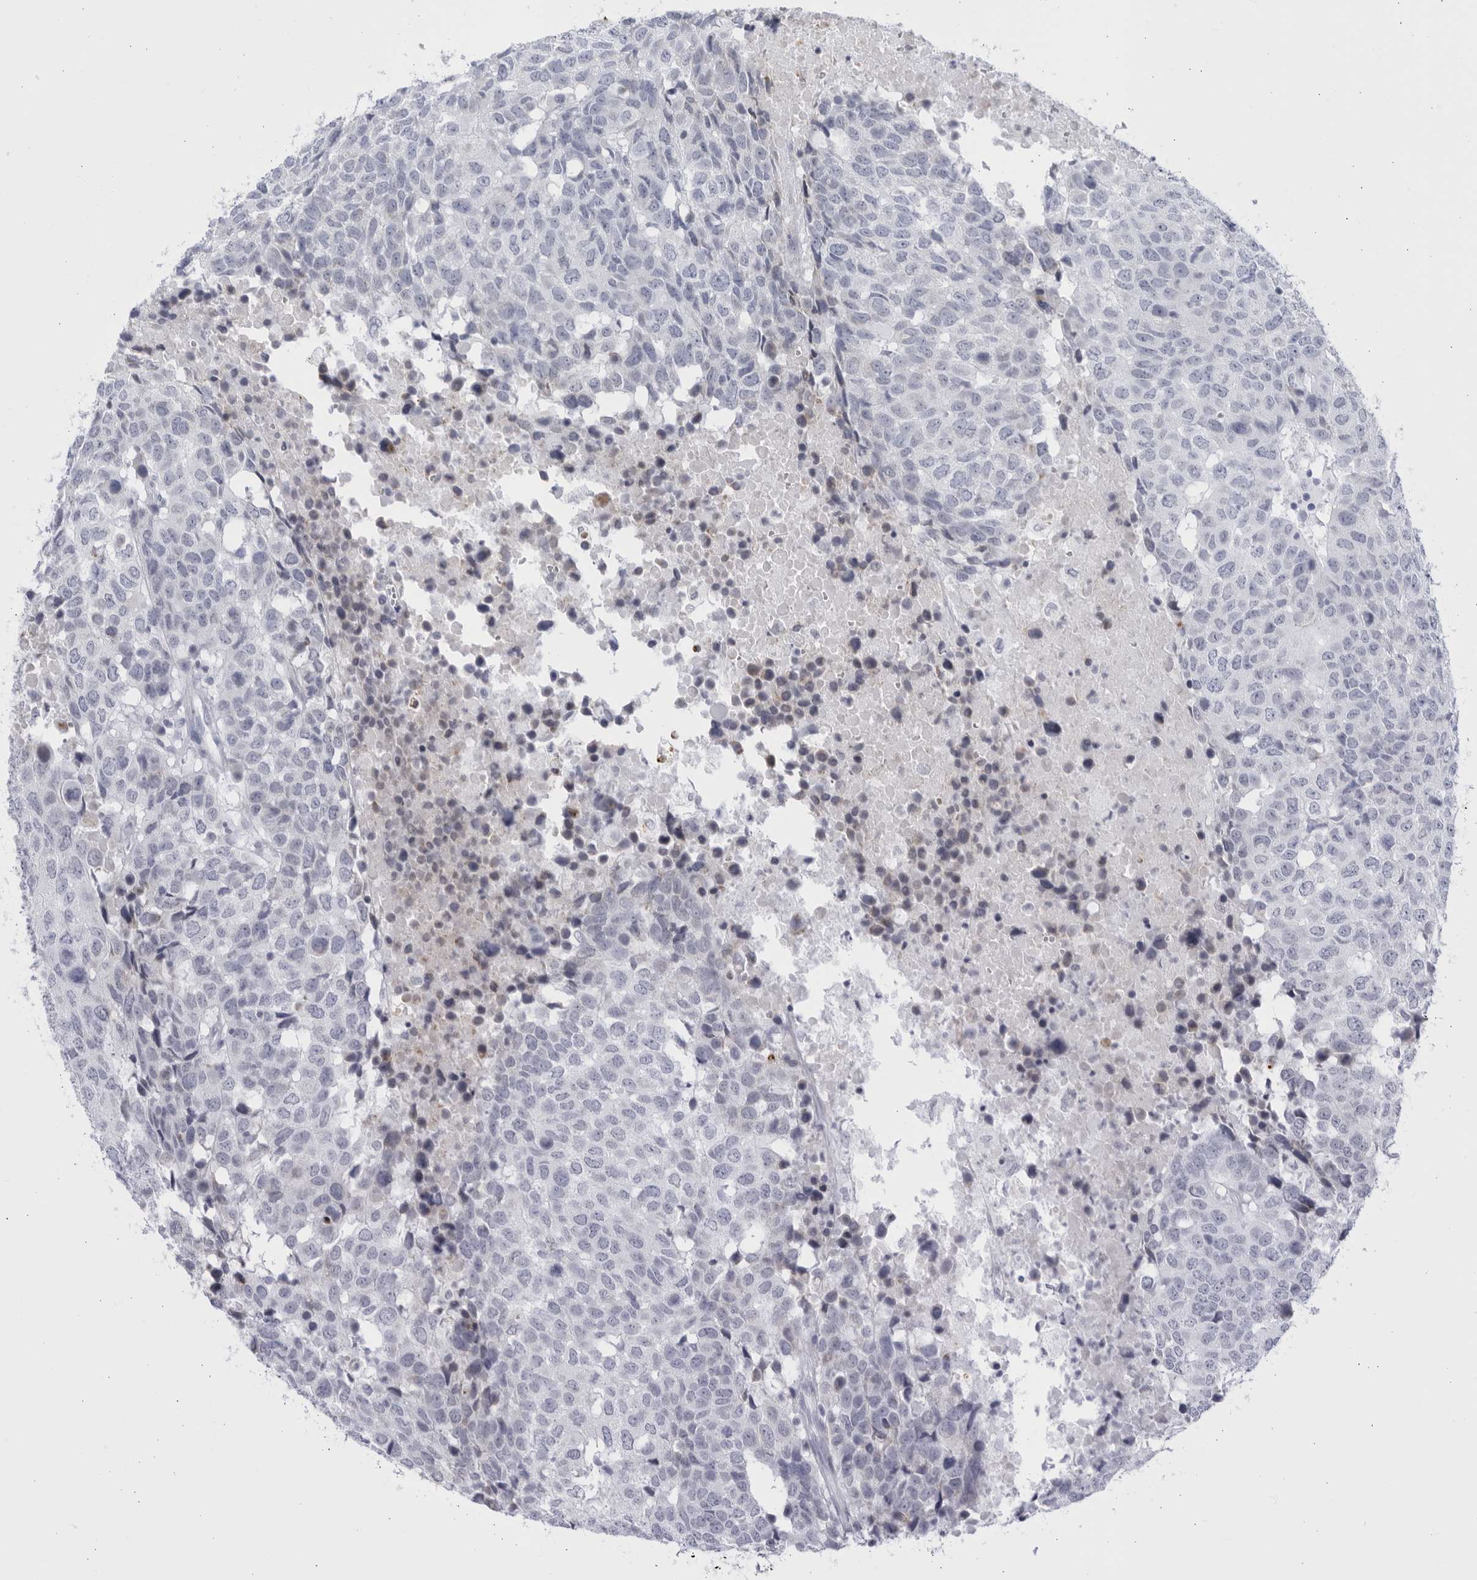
{"staining": {"intensity": "negative", "quantity": "none", "location": "none"}, "tissue": "head and neck cancer", "cell_type": "Tumor cells", "image_type": "cancer", "snomed": [{"axis": "morphology", "description": "Squamous cell carcinoma, NOS"}, {"axis": "topography", "description": "Head-Neck"}], "caption": "This is an IHC micrograph of squamous cell carcinoma (head and neck). There is no staining in tumor cells.", "gene": "CCDC181", "patient": {"sex": "male", "age": 66}}